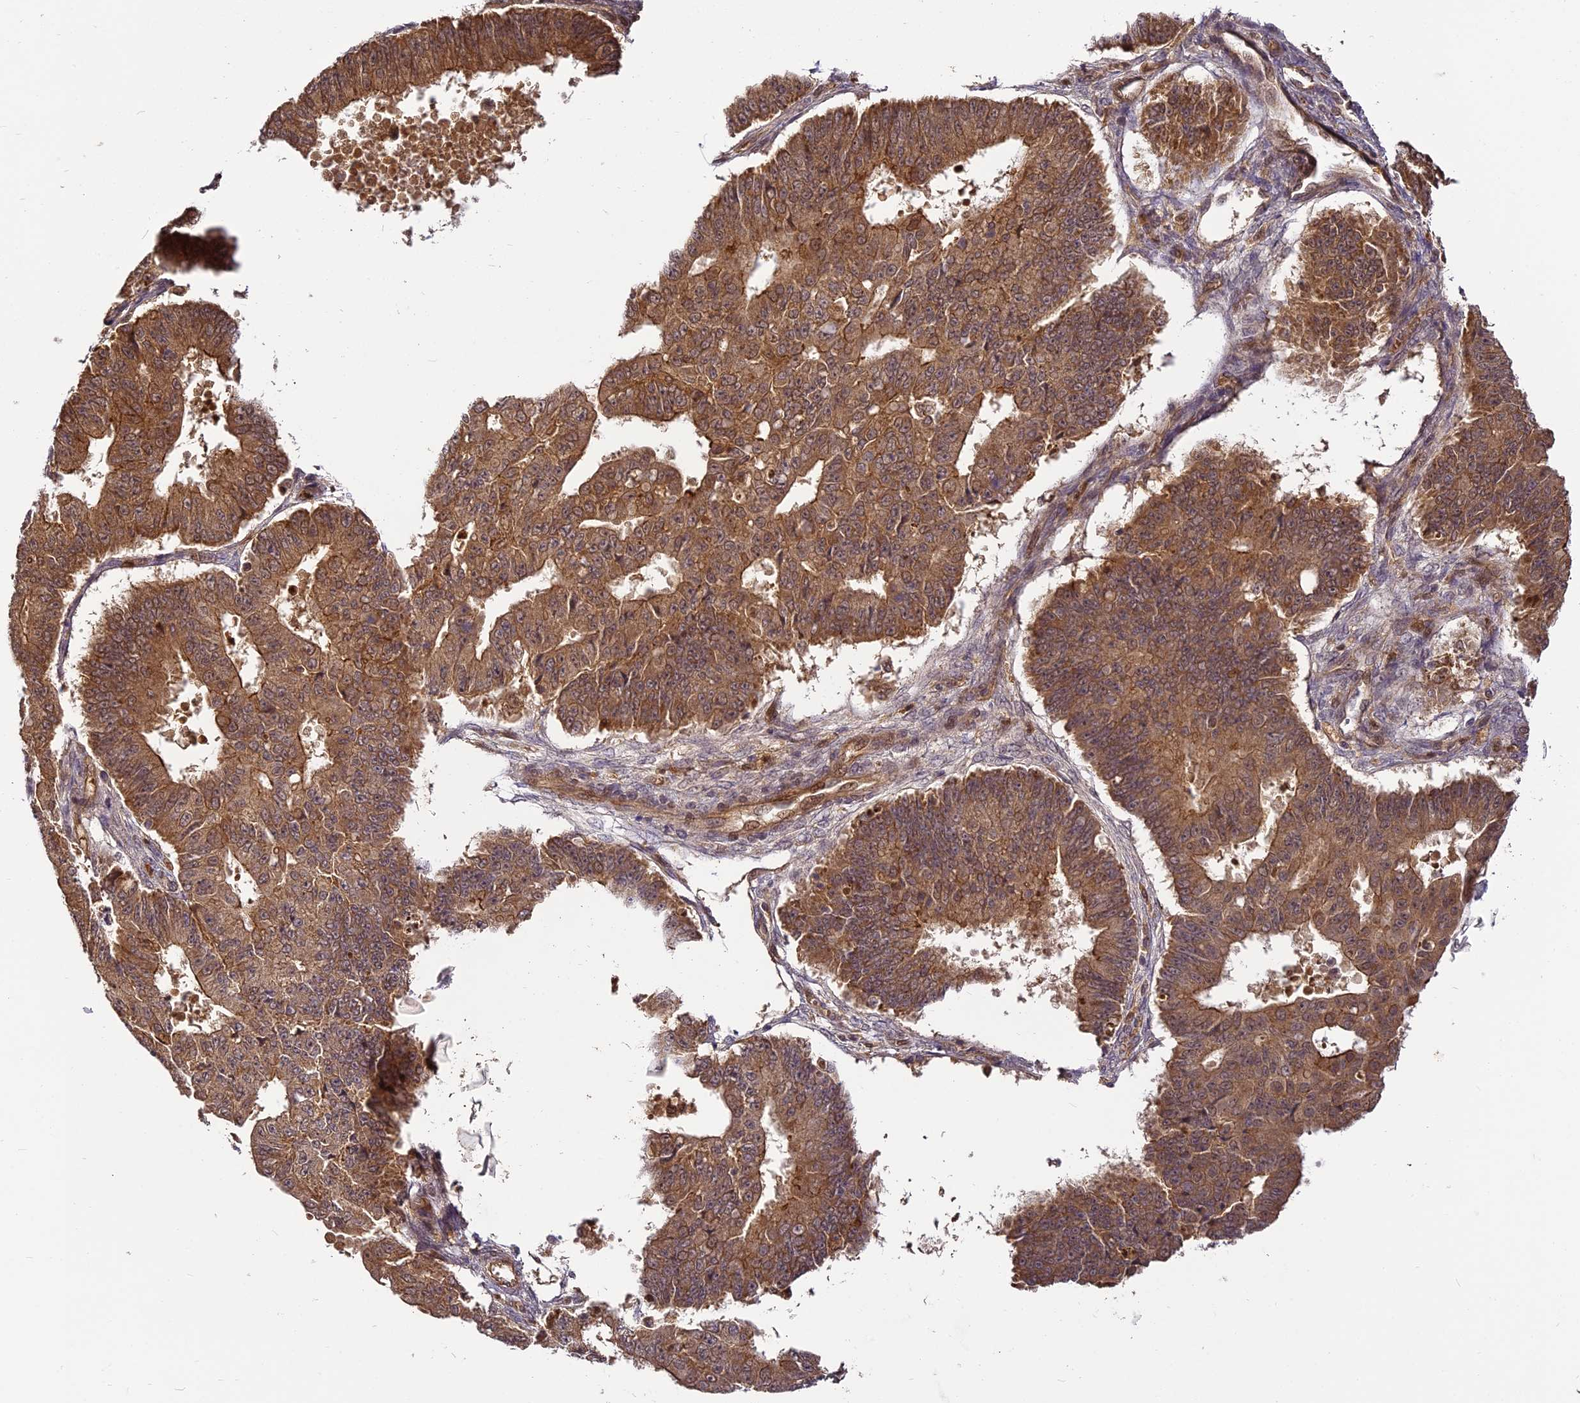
{"staining": {"intensity": "moderate", "quantity": ">75%", "location": "cytoplasmic/membranous"}, "tissue": "ovarian cancer", "cell_type": "Tumor cells", "image_type": "cancer", "snomed": [{"axis": "morphology", "description": "Carcinoma, endometroid"}, {"axis": "topography", "description": "Appendix"}, {"axis": "topography", "description": "Ovary"}], "caption": "There is medium levels of moderate cytoplasmic/membranous positivity in tumor cells of ovarian cancer, as demonstrated by immunohistochemical staining (brown color).", "gene": "BCDIN3D", "patient": {"sex": "female", "age": 42}}